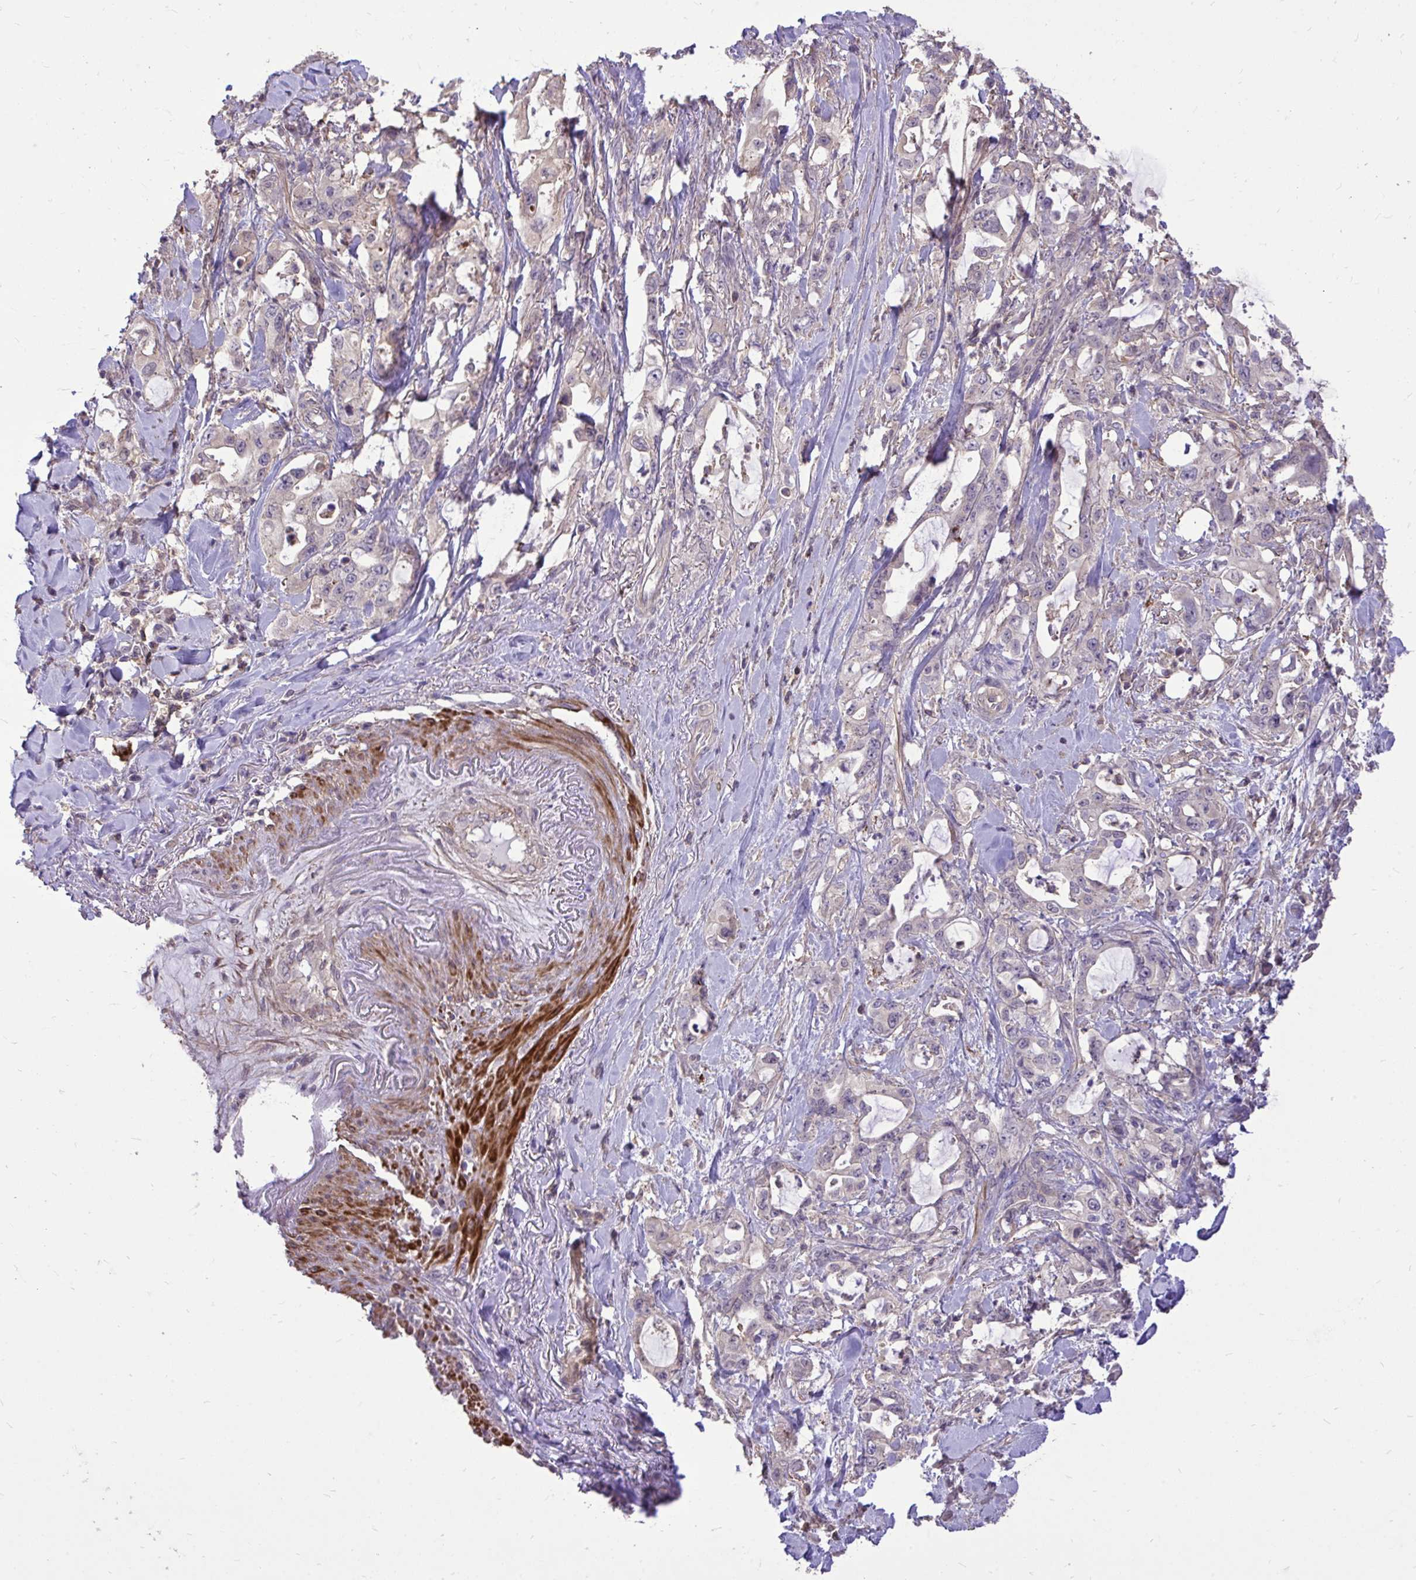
{"staining": {"intensity": "negative", "quantity": "none", "location": "none"}, "tissue": "pancreatic cancer", "cell_type": "Tumor cells", "image_type": "cancer", "snomed": [{"axis": "morphology", "description": "Adenocarcinoma, NOS"}, {"axis": "topography", "description": "Pancreas"}], "caption": "The micrograph shows no staining of tumor cells in pancreatic adenocarcinoma. Nuclei are stained in blue.", "gene": "IGFL2", "patient": {"sex": "female", "age": 61}}